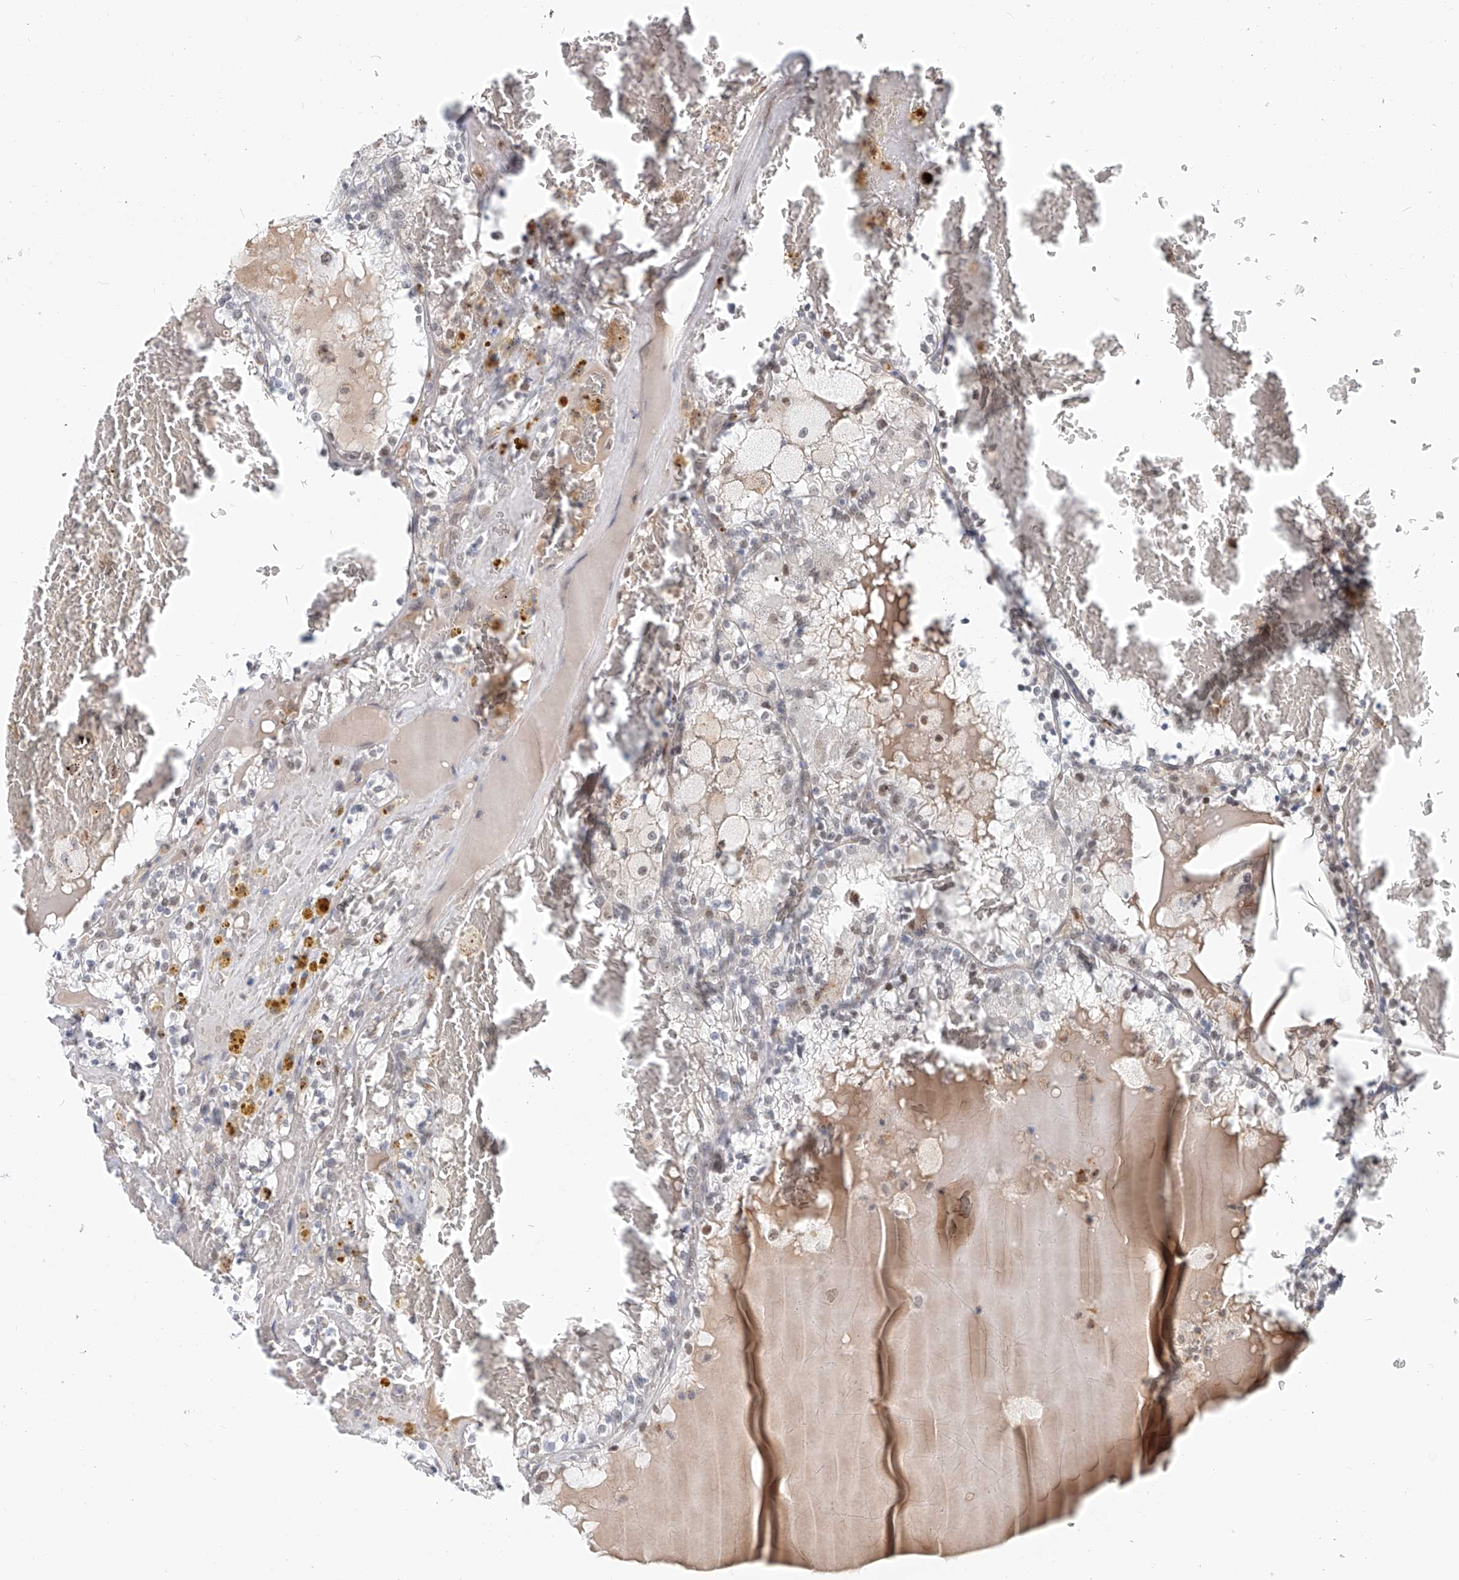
{"staining": {"intensity": "weak", "quantity": "<25%", "location": "nuclear"}, "tissue": "renal cancer", "cell_type": "Tumor cells", "image_type": "cancer", "snomed": [{"axis": "morphology", "description": "Adenocarcinoma, NOS"}, {"axis": "topography", "description": "Kidney"}], "caption": "Tumor cells show no significant positivity in renal adenocarcinoma.", "gene": "SASH1", "patient": {"sex": "female", "age": 56}}